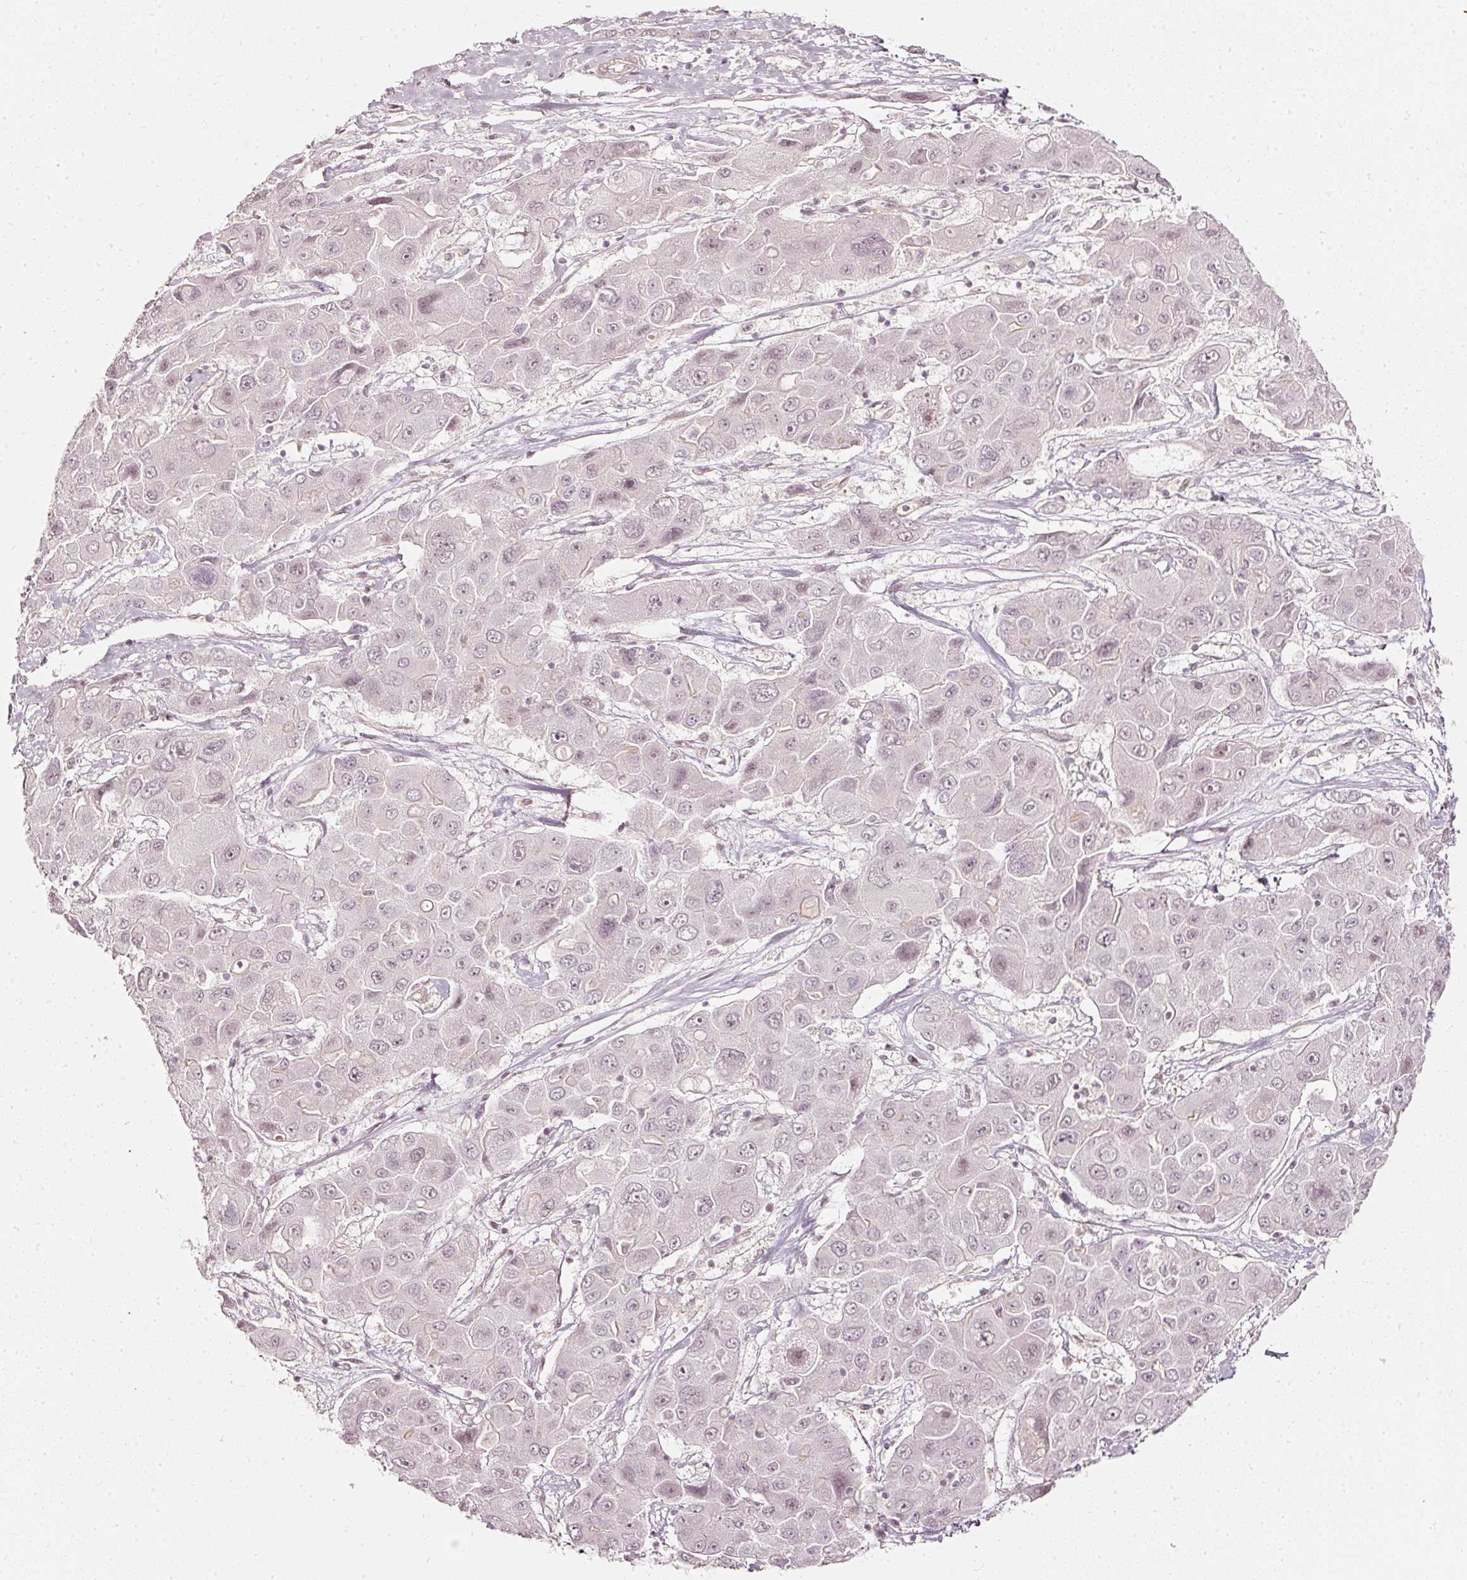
{"staining": {"intensity": "negative", "quantity": "none", "location": "none"}, "tissue": "liver cancer", "cell_type": "Tumor cells", "image_type": "cancer", "snomed": [{"axis": "morphology", "description": "Cholangiocarcinoma"}, {"axis": "topography", "description": "Liver"}], "caption": "This is an IHC micrograph of human liver cholangiocarcinoma. There is no positivity in tumor cells.", "gene": "DRD2", "patient": {"sex": "male", "age": 67}}